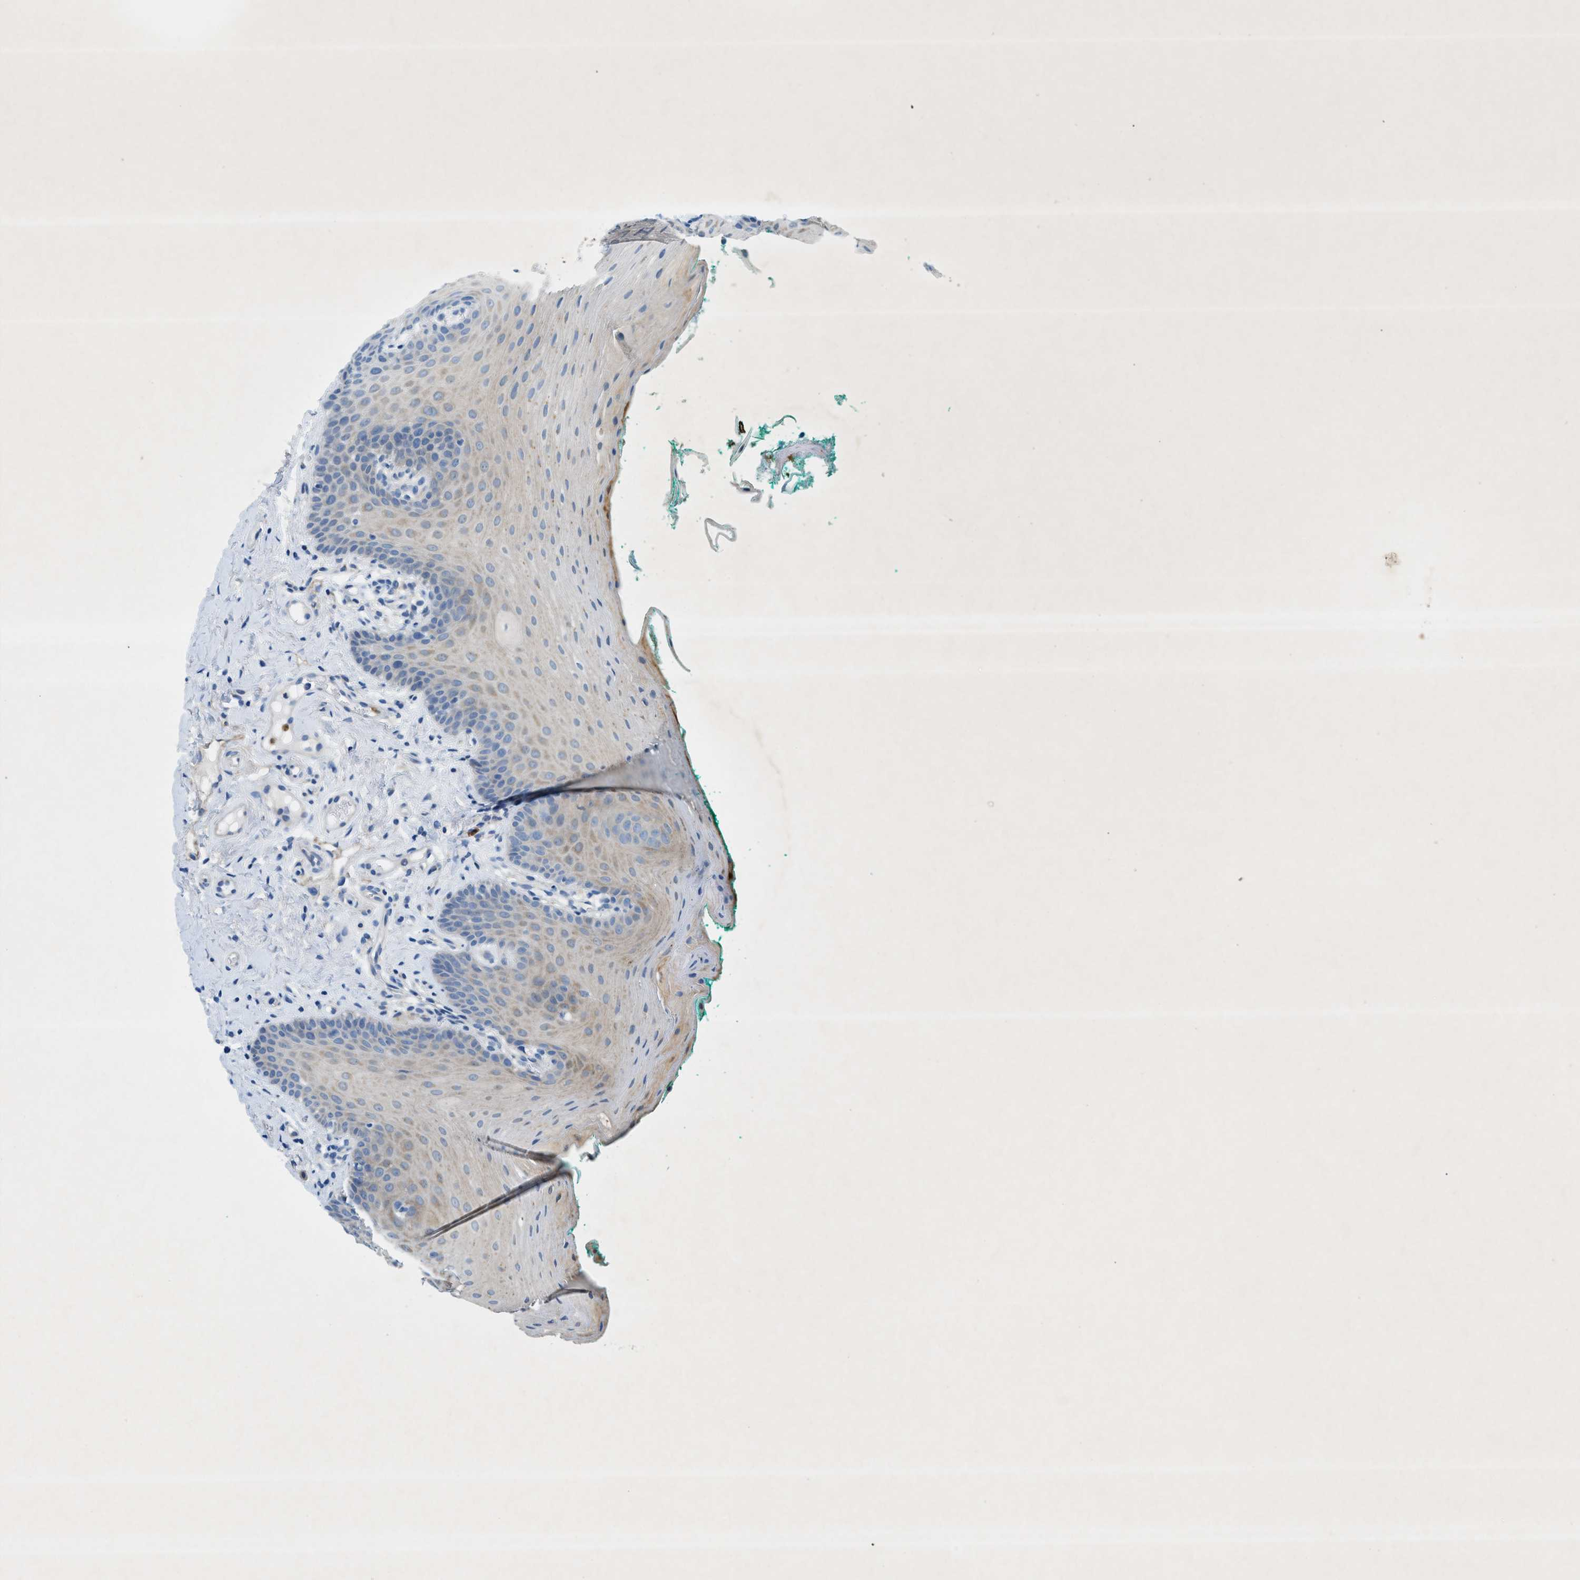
{"staining": {"intensity": "negative", "quantity": "none", "location": "none"}, "tissue": "oral mucosa", "cell_type": "Squamous epithelial cells", "image_type": "normal", "snomed": [{"axis": "morphology", "description": "Normal tissue, NOS"}, {"axis": "topography", "description": "Oral tissue"}], "caption": "Immunohistochemical staining of unremarkable human oral mucosa demonstrates no significant positivity in squamous epithelial cells. (IHC, brightfield microscopy, high magnification).", "gene": "ZDHHC13", "patient": {"sex": "male", "age": 58}}